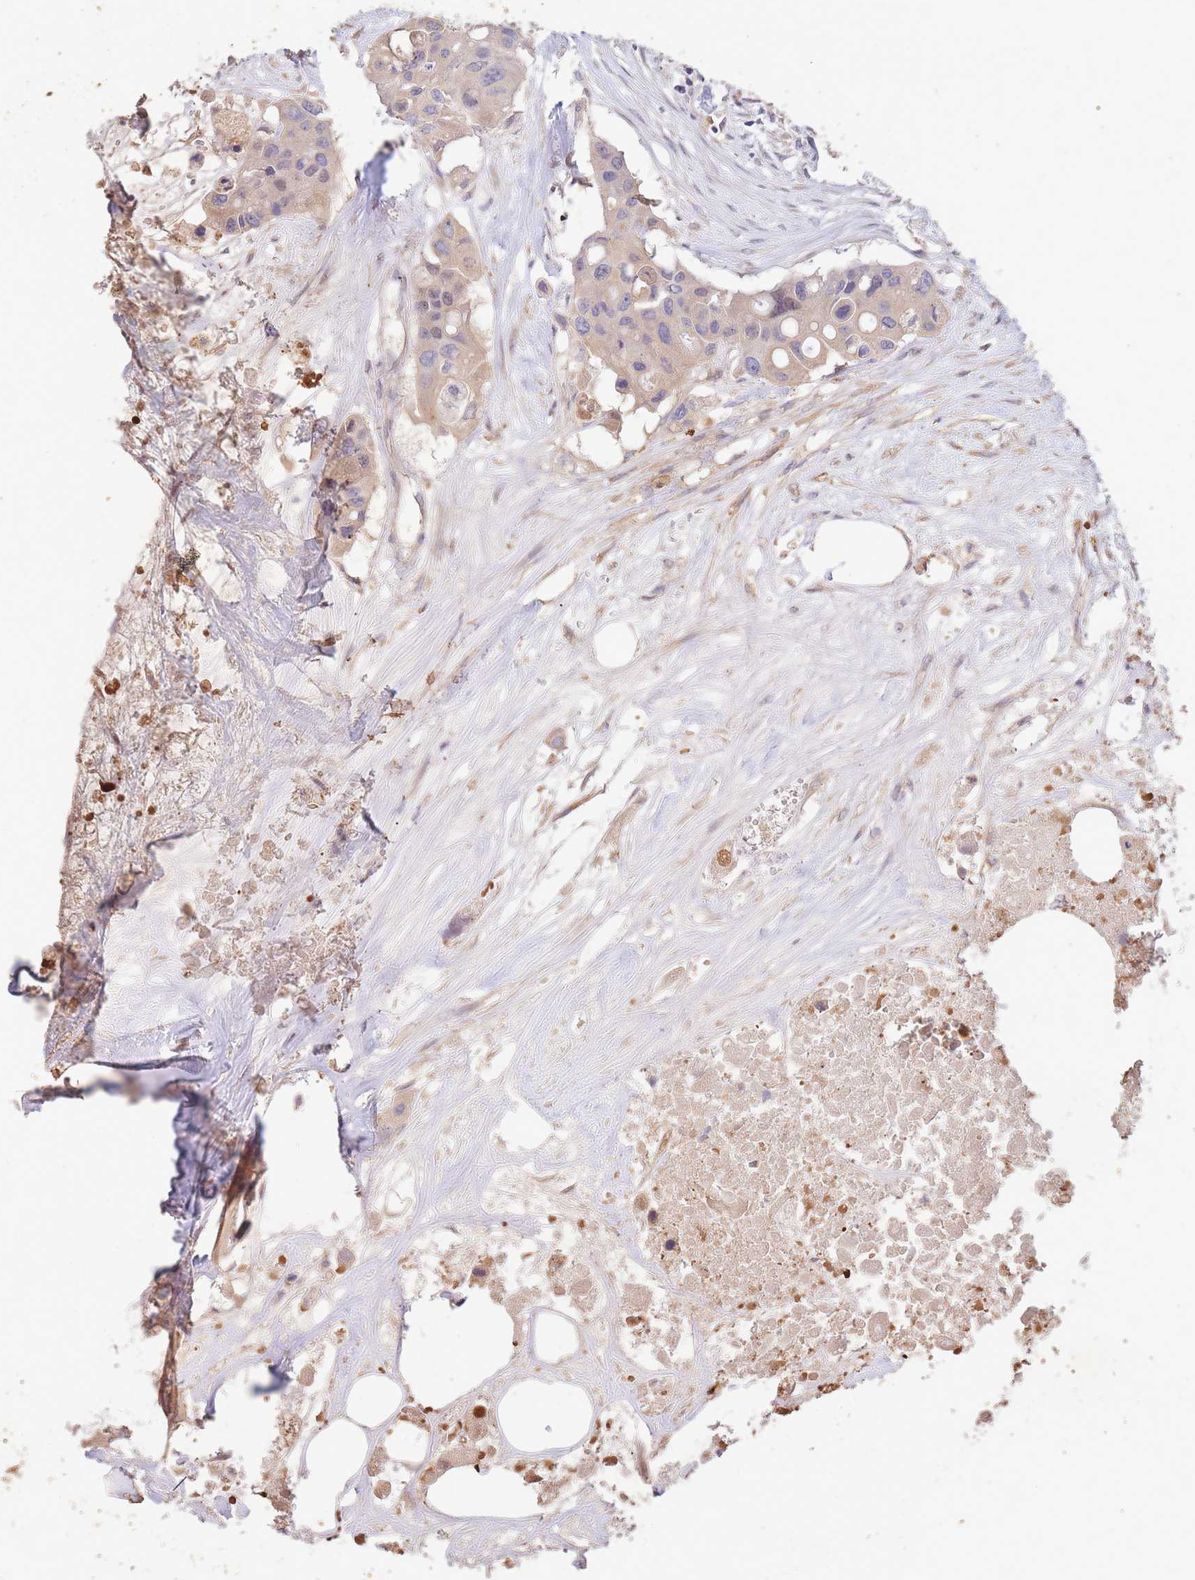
{"staining": {"intensity": "negative", "quantity": "none", "location": "none"}, "tissue": "colorectal cancer", "cell_type": "Tumor cells", "image_type": "cancer", "snomed": [{"axis": "morphology", "description": "Adenocarcinoma, NOS"}, {"axis": "topography", "description": "Colon"}], "caption": "Tumor cells show no significant positivity in colorectal cancer.", "gene": "RGS14", "patient": {"sex": "male", "age": 77}}